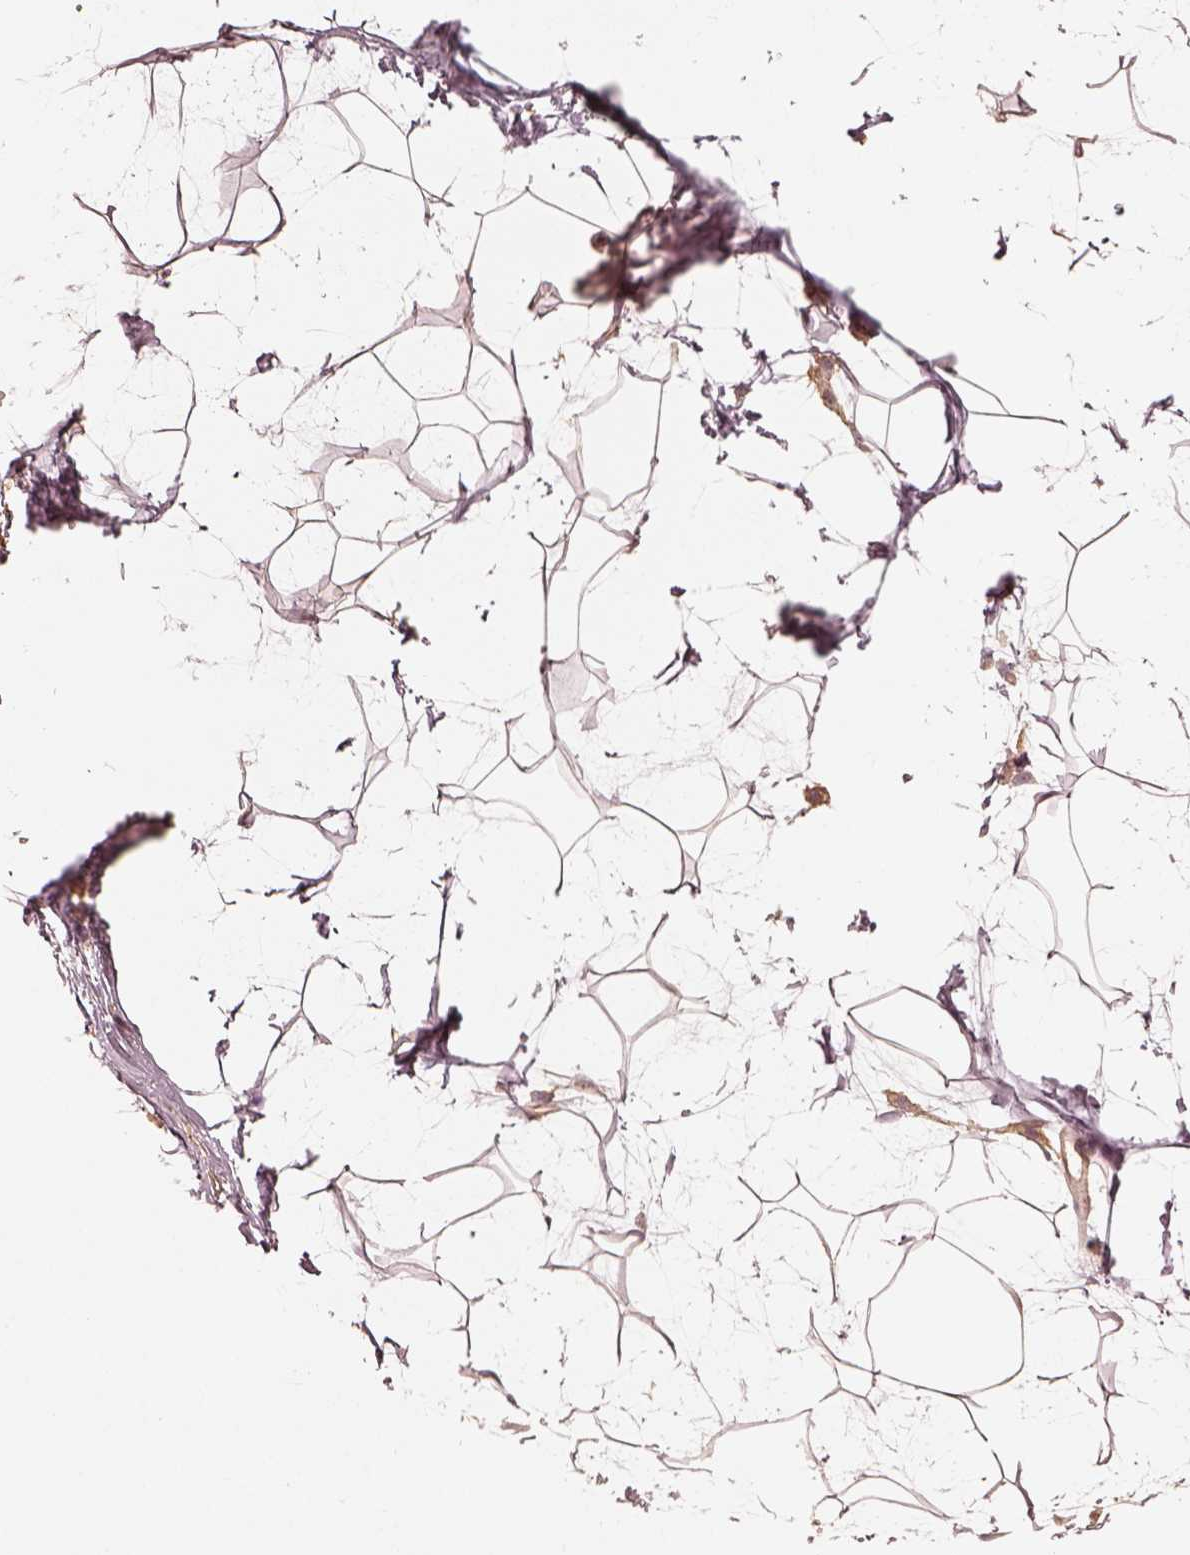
{"staining": {"intensity": "weak", "quantity": "25%-75%", "location": "cytoplasmic/membranous"}, "tissue": "breast", "cell_type": "Adipocytes", "image_type": "normal", "snomed": [{"axis": "morphology", "description": "Normal tissue, NOS"}, {"axis": "topography", "description": "Breast"}], "caption": "A brown stain shows weak cytoplasmic/membranous expression of a protein in adipocytes of normal breast. The protein is stained brown, and the nuclei are stained in blue (DAB IHC with brightfield microscopy, high magnification).", "gene": "WDR7", "patient": {"sex": "female", "age": 45}}